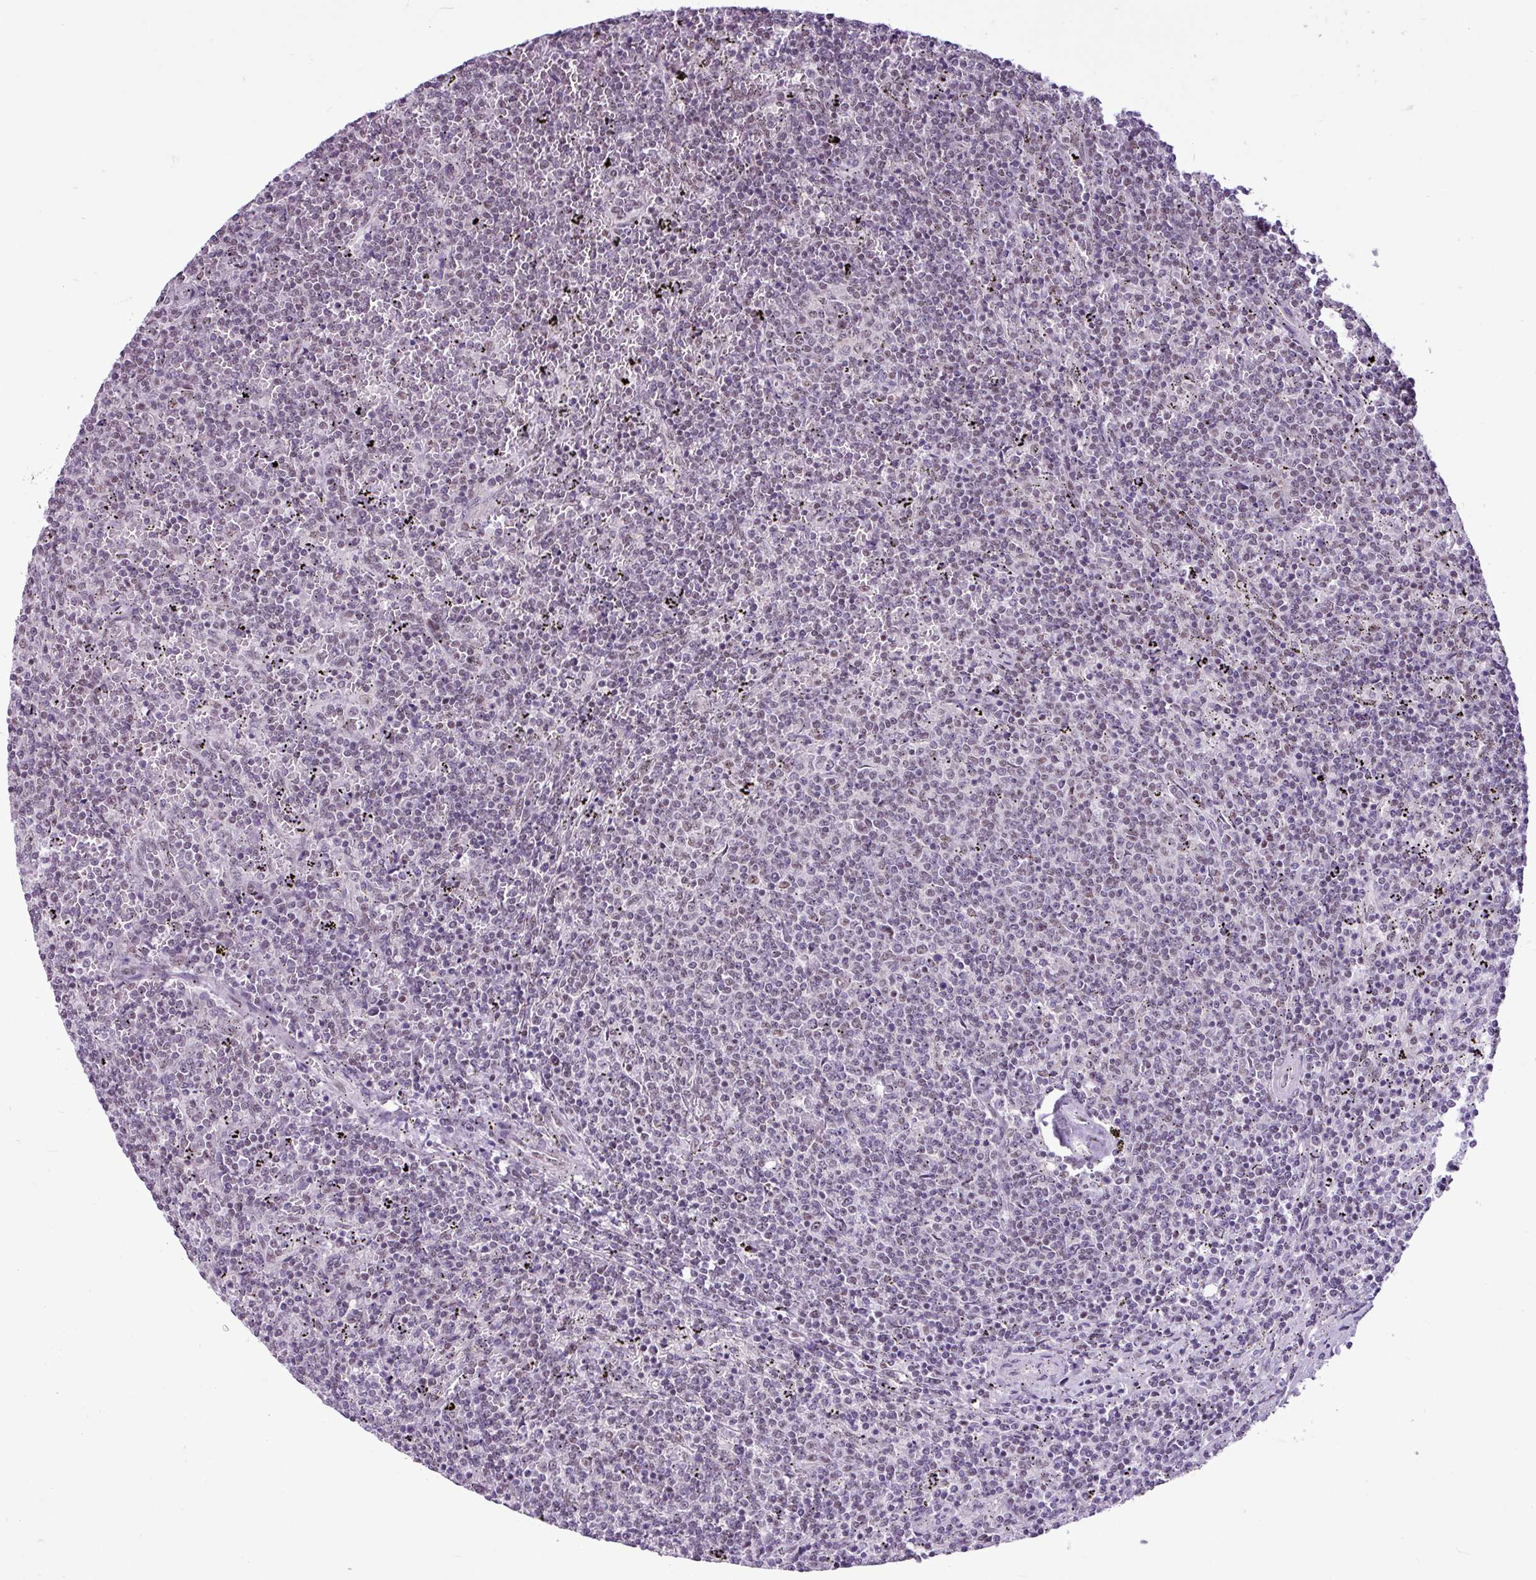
{"staining": {"intensity": "weak", "quantity": "25%-75%", "location": "nuclear"}, "tissue": "lymphoma", "cell_type": "Tumor cells", "image_type": "cancer", "snomed": [{"axis": "morphology", "description": "Malignant lymphoma, non-Hodgkin's type, Low grade"}, {"axis": "topography", "description": "Spleen"}], "caption": "Weak nuclear positivity is identified in approximately 25%-75% of tumor cells in lymphoma. The staining was performed using DAB (3,3'-diaminobenzidine) to visualize the protein expression in brown, while the nuclei were stained in blue with hematoxylin (Magnification: 20x).", "gene": "UTP18", "patient": {"sex": "female", "age": 50}}